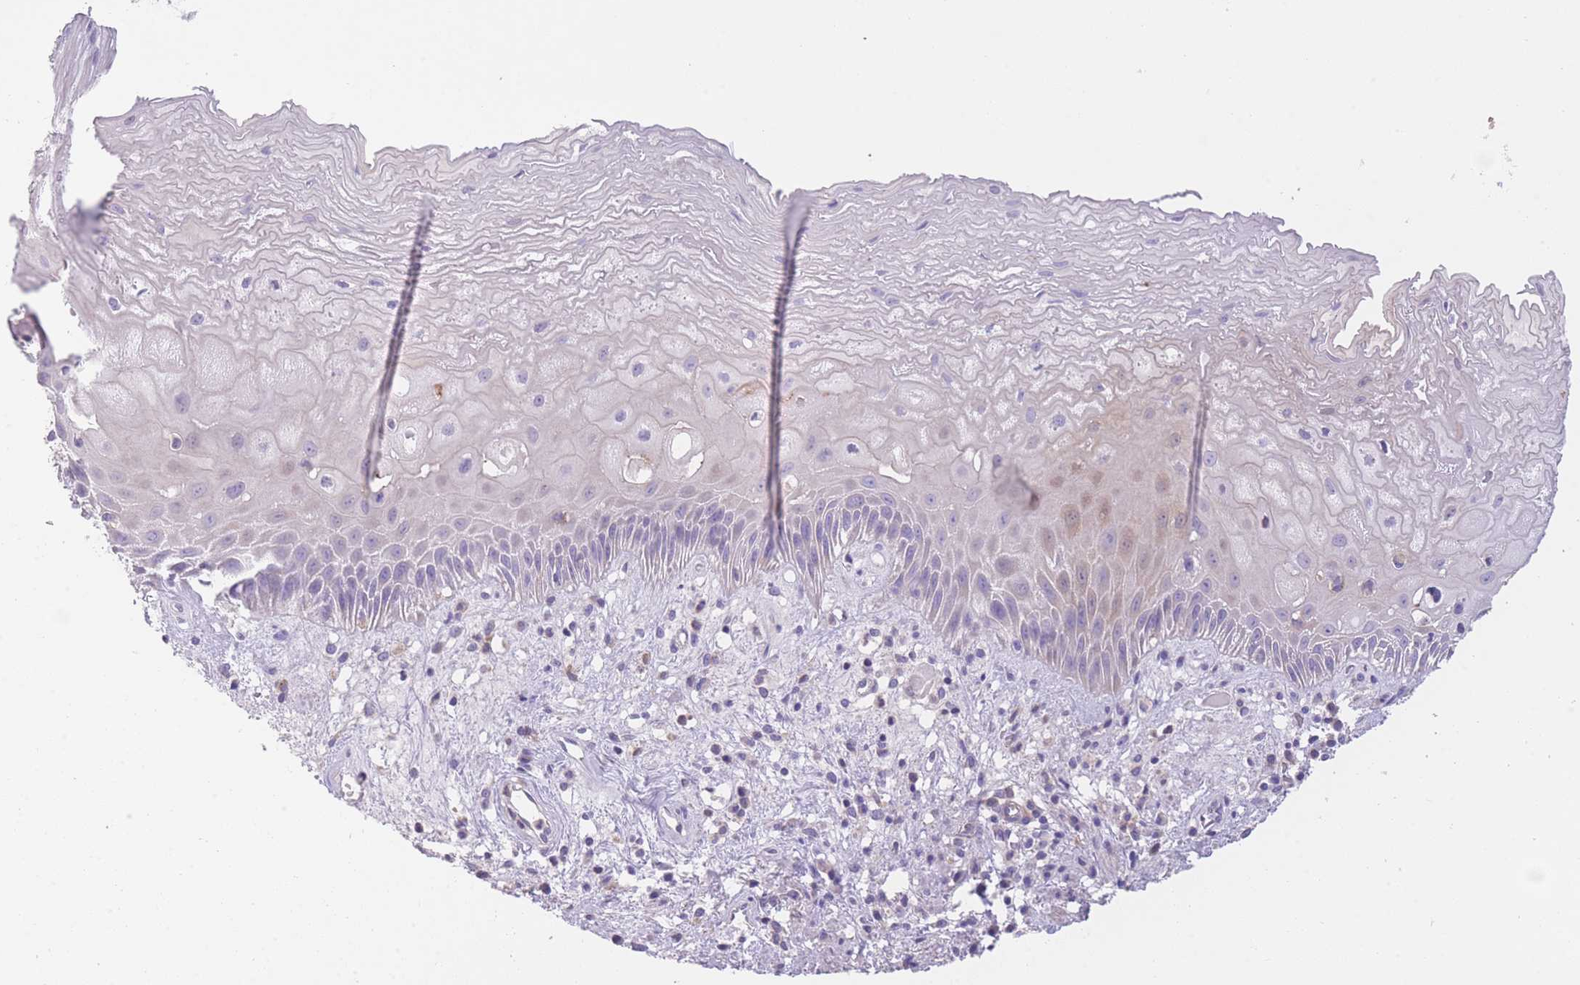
{"staining": {"intensity": "negative", "quantity": "none", "location": "none"}, "tissue": "esophagus", "cell_type": "Squamous epithelial cells", "image_type": "normal", "snomed": [{"axis": "morphology", "description": "Normal tissue, NOS"}, {"axis": "topography", "description": "Esophagus"}], "caption": "Immunohistochemical staining of unremarkable esophagus displays no significant expression in squamous epithelial cells. Brightfield microscopy of immunohistochemistry stained with DAB (3,3'-diaminobenzidine) (brown) and hematoxylin (blue), captured at high magnification.", "gene": "ENSG00000289258", "patient": {"sex": "male", "age": 60}}